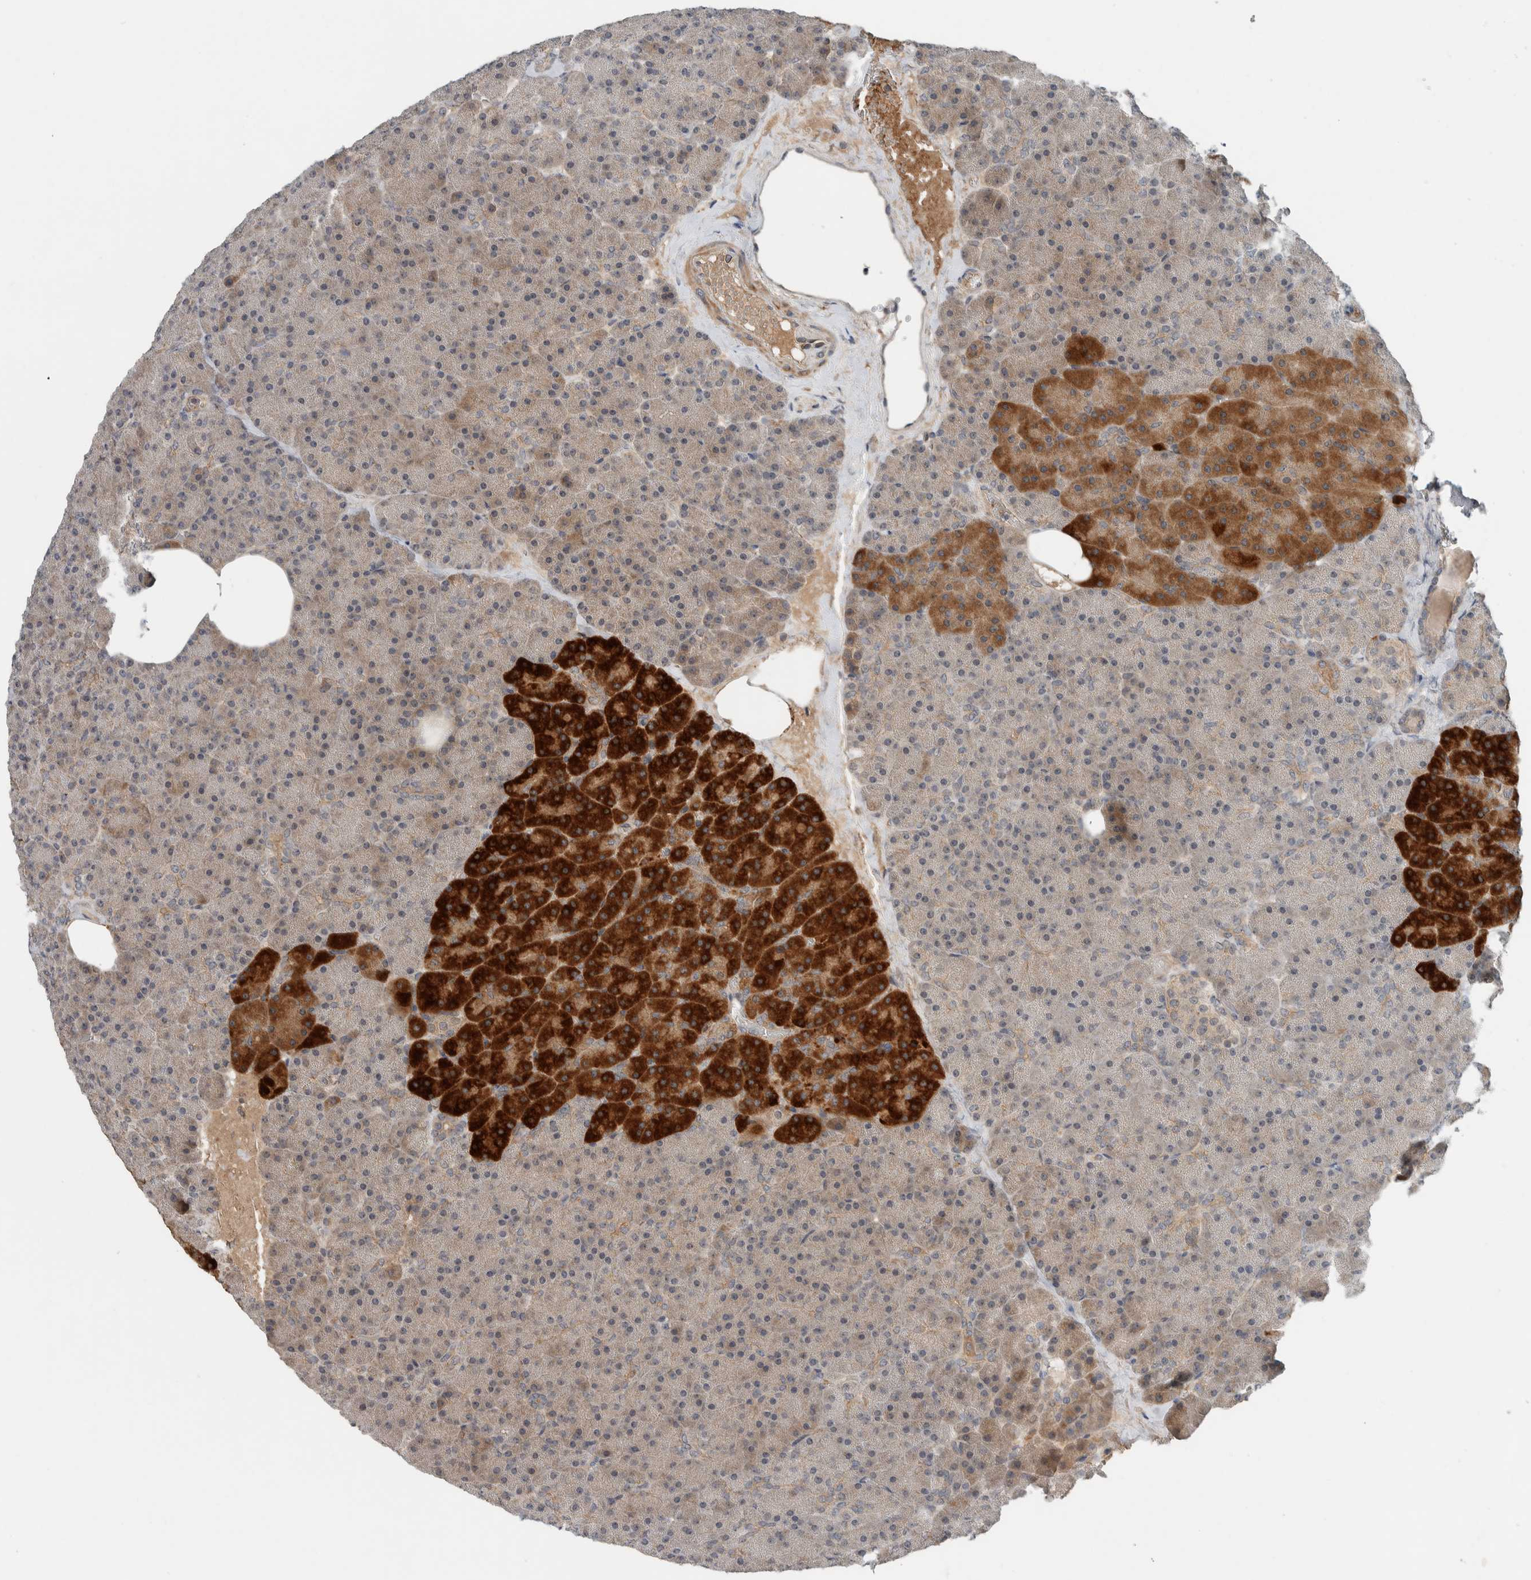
{"staining": {"intensity": "strong", "quantity": "<25%", "location": "cytoplasmic/membranous"}, "tissue": "pancreas", "cell_type": "Exocrine glandular cells", "image_type": "normal", "snomed": [{"axis": "morphology", "description": "Normal tissue, NOS"}, {"axis": "morphology", "description": "Carcinoid, malignant, NOS"}, {"axis": "topography", "description": "Pancreas"}], "caption": "Immunohistochemistry (IHC) image of unremarkable pancreas: human pancreas stained using IHC demonstrates medium levels of strong protein expression localized specifically in the cytoplasmic/membranous of exocrine glandular cells, appearing as a cytoplasmic/membranous brown color.", "gene": "ARMC7", "patient": {"sex": "female", "age": 35}}